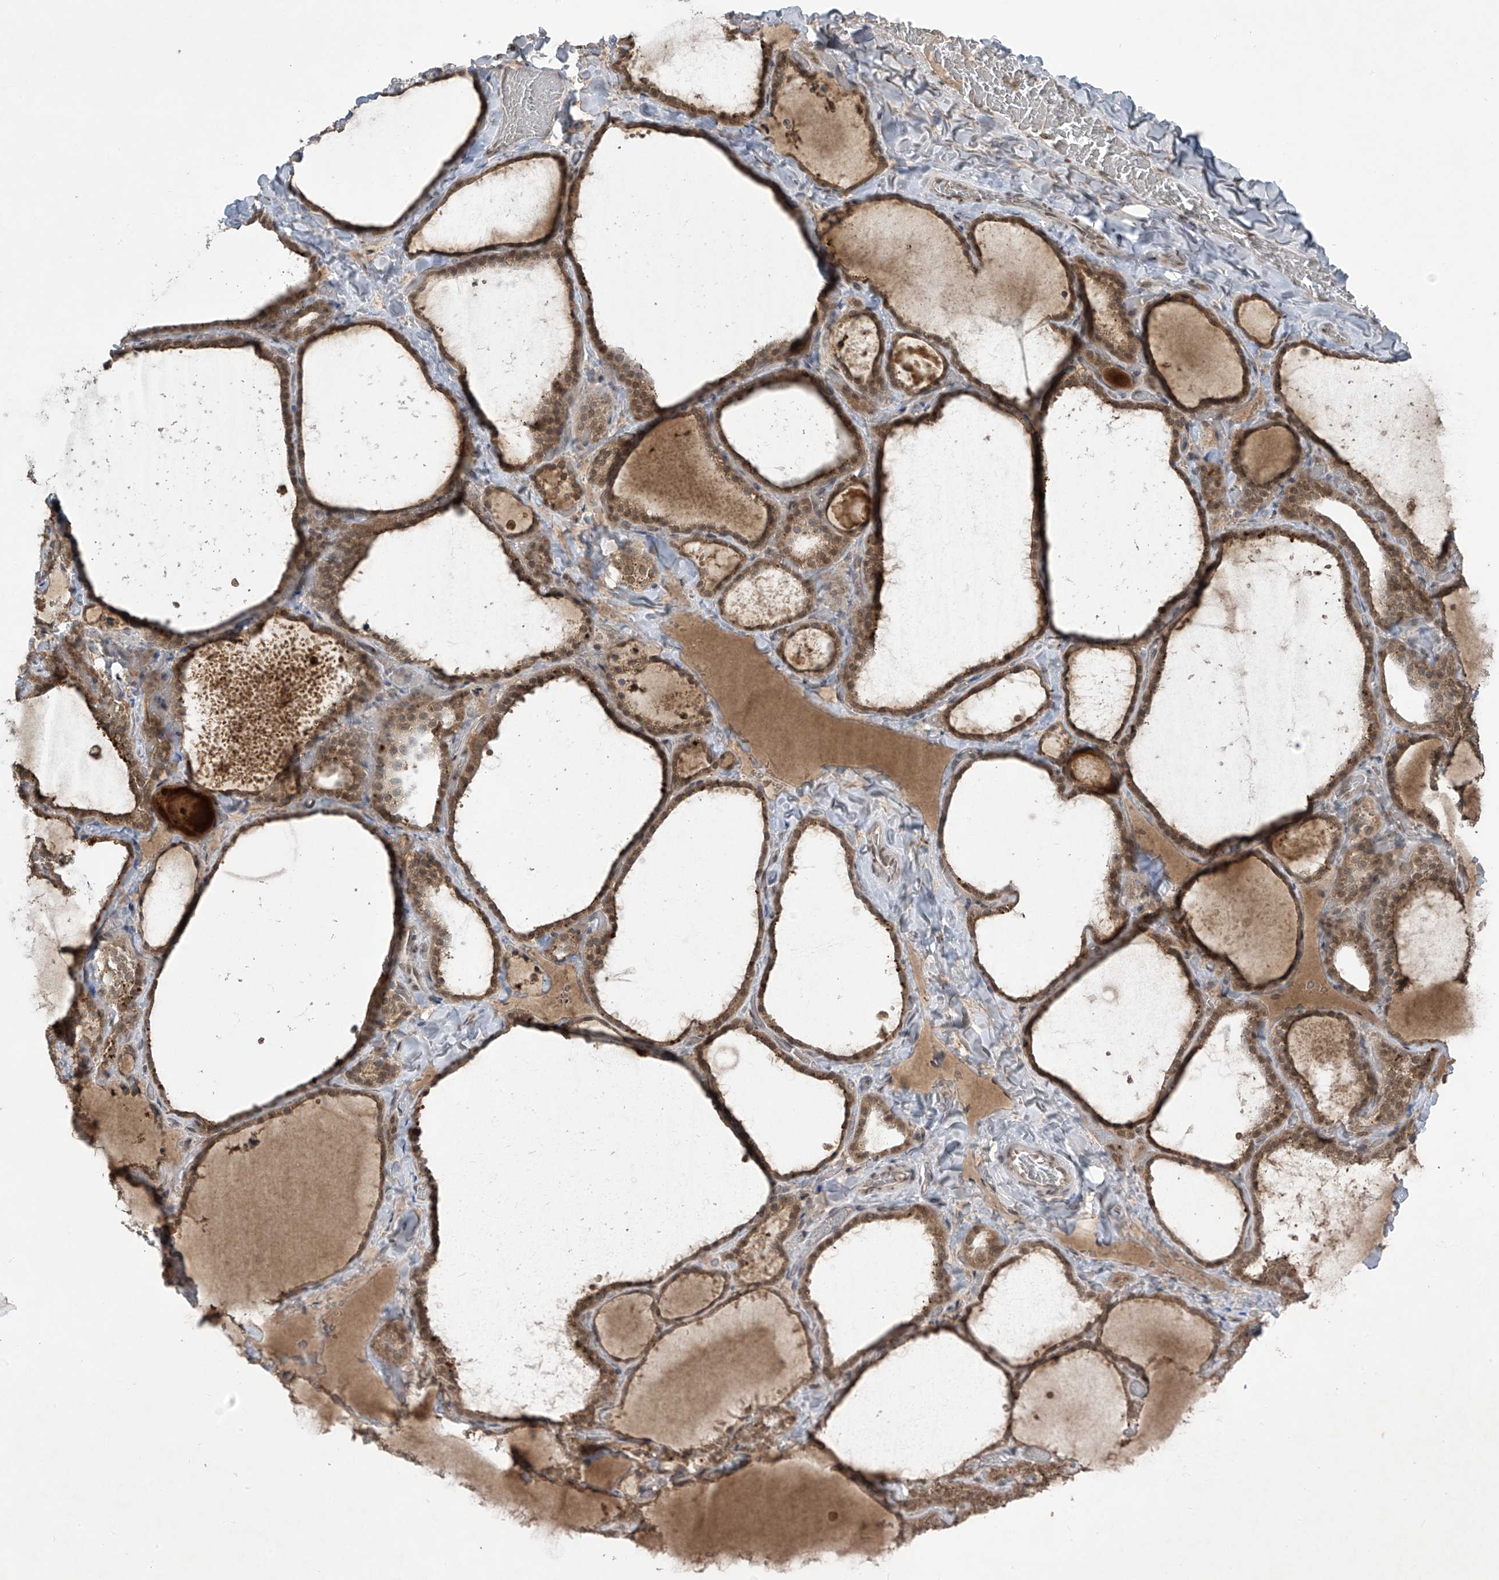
{"staining": {"intensity": "moderate", "quantity": ">75%", "location": "cytoplasmic/membranous,nuclear"}, "tissue": "thyroid gland", "cell_type": "Glandular cells", "image_type": "normal", "snomed": [{"axis": "morphology", "description": "Normal tissue, NOS"}, {"axis": "topography", "description": "Thyroid gland"}], "caption": "Immunohistochemistry (IHC) (DAB (3,3'-diaminobenzidine)) staining of unremarkable thyroid gland exhibits moderate cytoplasmic/membranous,nuclear protein expression in approximately >75% of glandular cells. The staining was performed using DAB, with brown indicating positive protein expression. Nuclei are stained blue with hematoxylin.", "gene": "LCOR", "patient": {"sex": "female", "age": 22}}